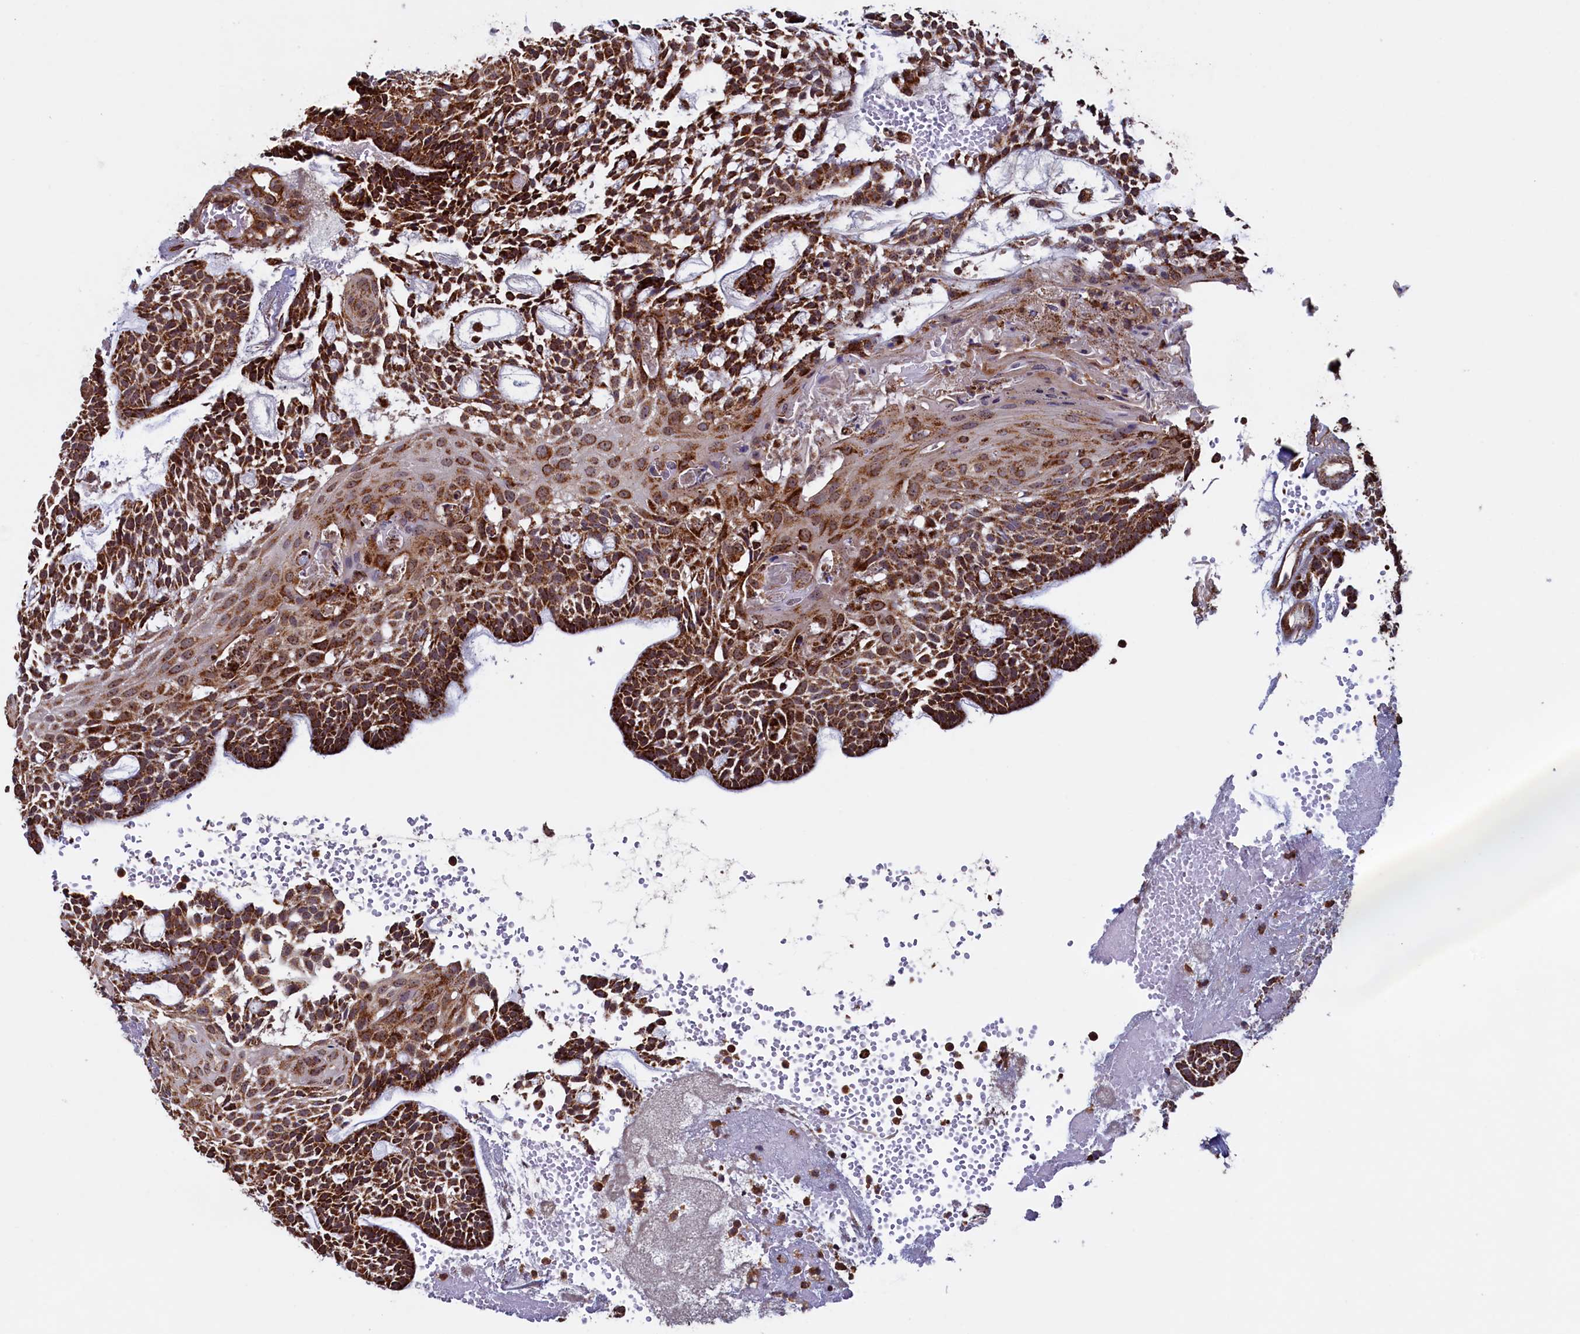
{"staining": {"intensity": "strong", "quantity": ">75%", "location": "cytoplasmic/membranous"}, "tissue": "head and neck cancer", "cell_type": "Tumor cells", "image_type": "cancer", "snomed": [{"axis": "morphology", "description": "Adenocarcinoma, NOS"}, {"axis": "topography", "description": "Subcutis"}, {"axis": "topography", "description": "Head-Neck"}], "caption": "A photomicrograph of human head and neck cancer stained for a protein reveals strong cytoplasmic/membranous brown staining in tumor cells.", "gene": "UBE3B", "patient": {"sex": "female", "age": 73}}